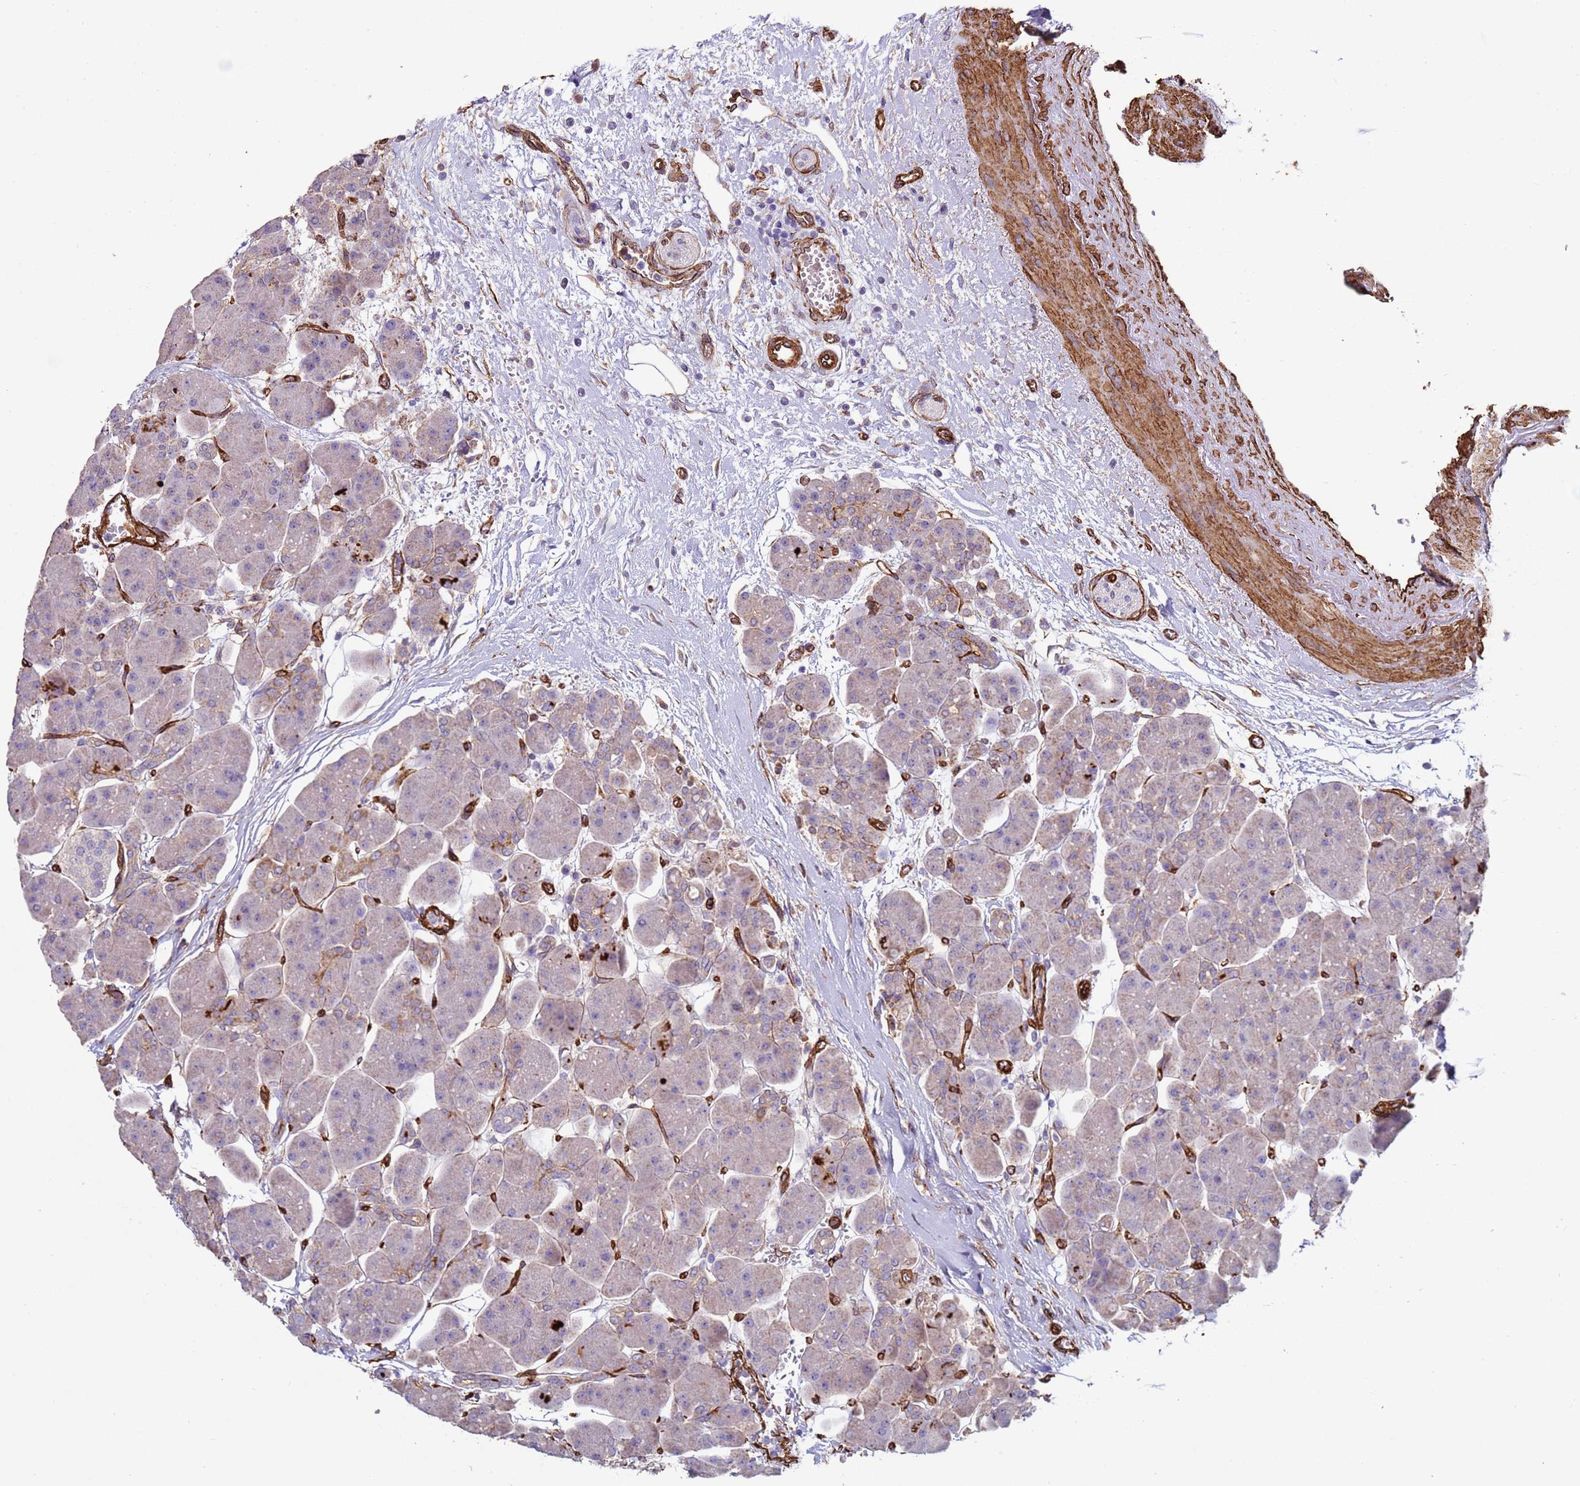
{"staining": {"intensity": "moderate", "quantity": "<25%", "location": "cytoplasmic/membranous"}, "tissue": "pancreas", "cell_type": "Exocrine glandular cells", "image_type": "normal", "snomed": [{"axis": "morphology", "description": "Normal tissue, NOS"}, {"axis": "topography", "description": "Pancreas"}], "caption": "Protein expression analysis of unremarkable pancreas displays moderate cytoplasmic/membranous expression in about <25% of exocrine glandular cells.", "gene": "GASK1A", "patient": {"sex": "male", "age": 66}}